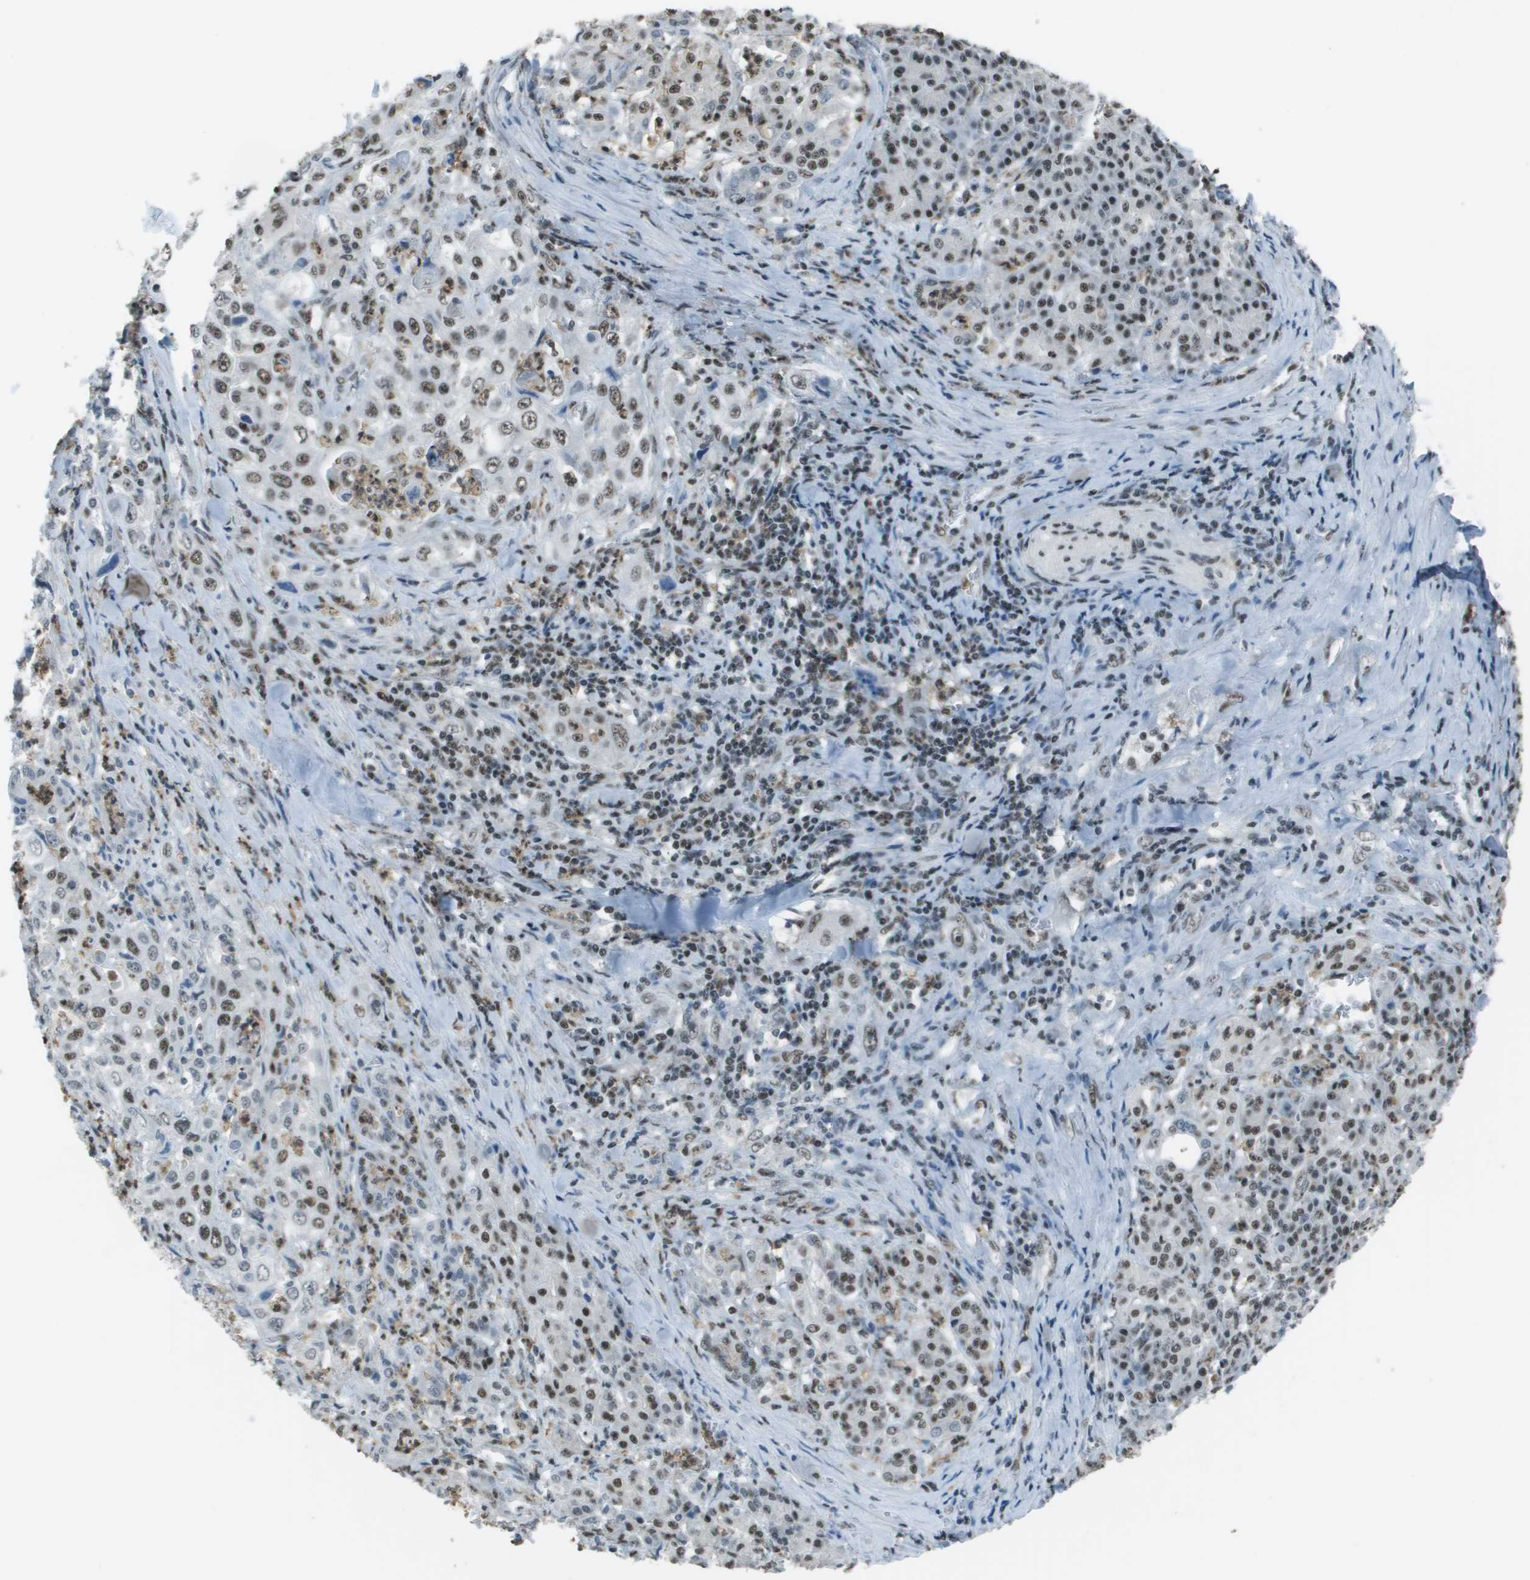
{"staining": {"intensity": "moderate", "quantity": ">75%", "location": "nuclear"}, "tissue": "pancreatic cancer", "cell_type": "Tumor cells", "image_type": "cancer", "snomed": [{"axis": "morphology", "description": "Adenocarcinoma, NOS"}, {"axis": "topography", "description": "Pancreas"}], "caption": "DAB (3,3'-diaminobenzidine) immunohistochemical staining of pancreatic cancer (adenocarcinoma) displays moderate nuclear protein positivity in about >75% of tumor cells. (brown staining indicates protein expression, while blue staining denotes nuclei).", "gene": "DEPDC1", "patient": {"sex": "male", "age": 70}}